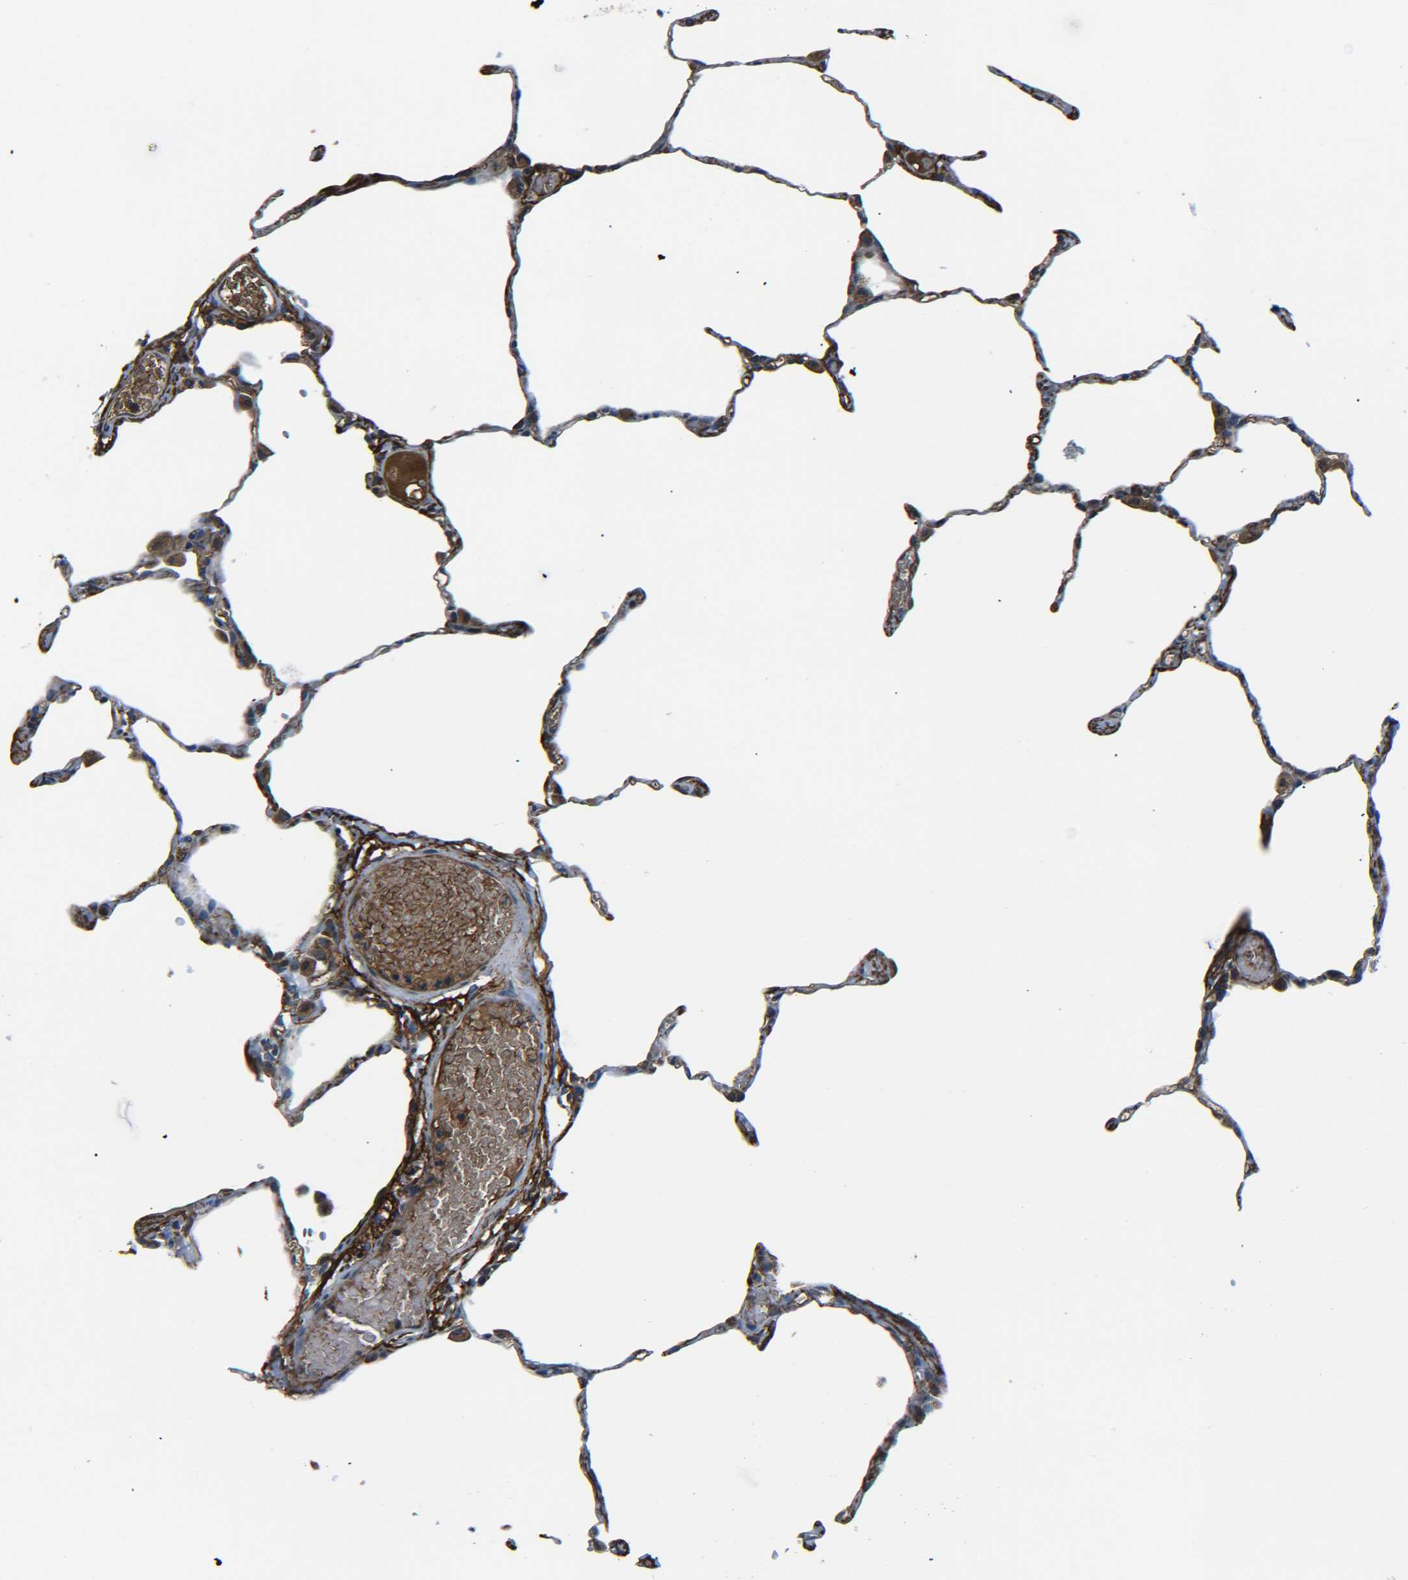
{"staining": {"intensity": "strong", "quantity": "25%-75%", "location": "cytoplasmic/membranous"}, "tissue": "lung", "cell_type": "Alveolar cells", "image_type": "normal", "snomed": [{"axis": "morphology", "description": "Normal tissue, NOS"}, {"axis": "topography", "description": "Lung"}], "caption": "Strong cytoplasmic/membranous expression is seen in approximately 25%-75% of alveolar cells in unremarkable lung.", "gene": "PREB", "patient": {"sex": "female", "age": 49}}